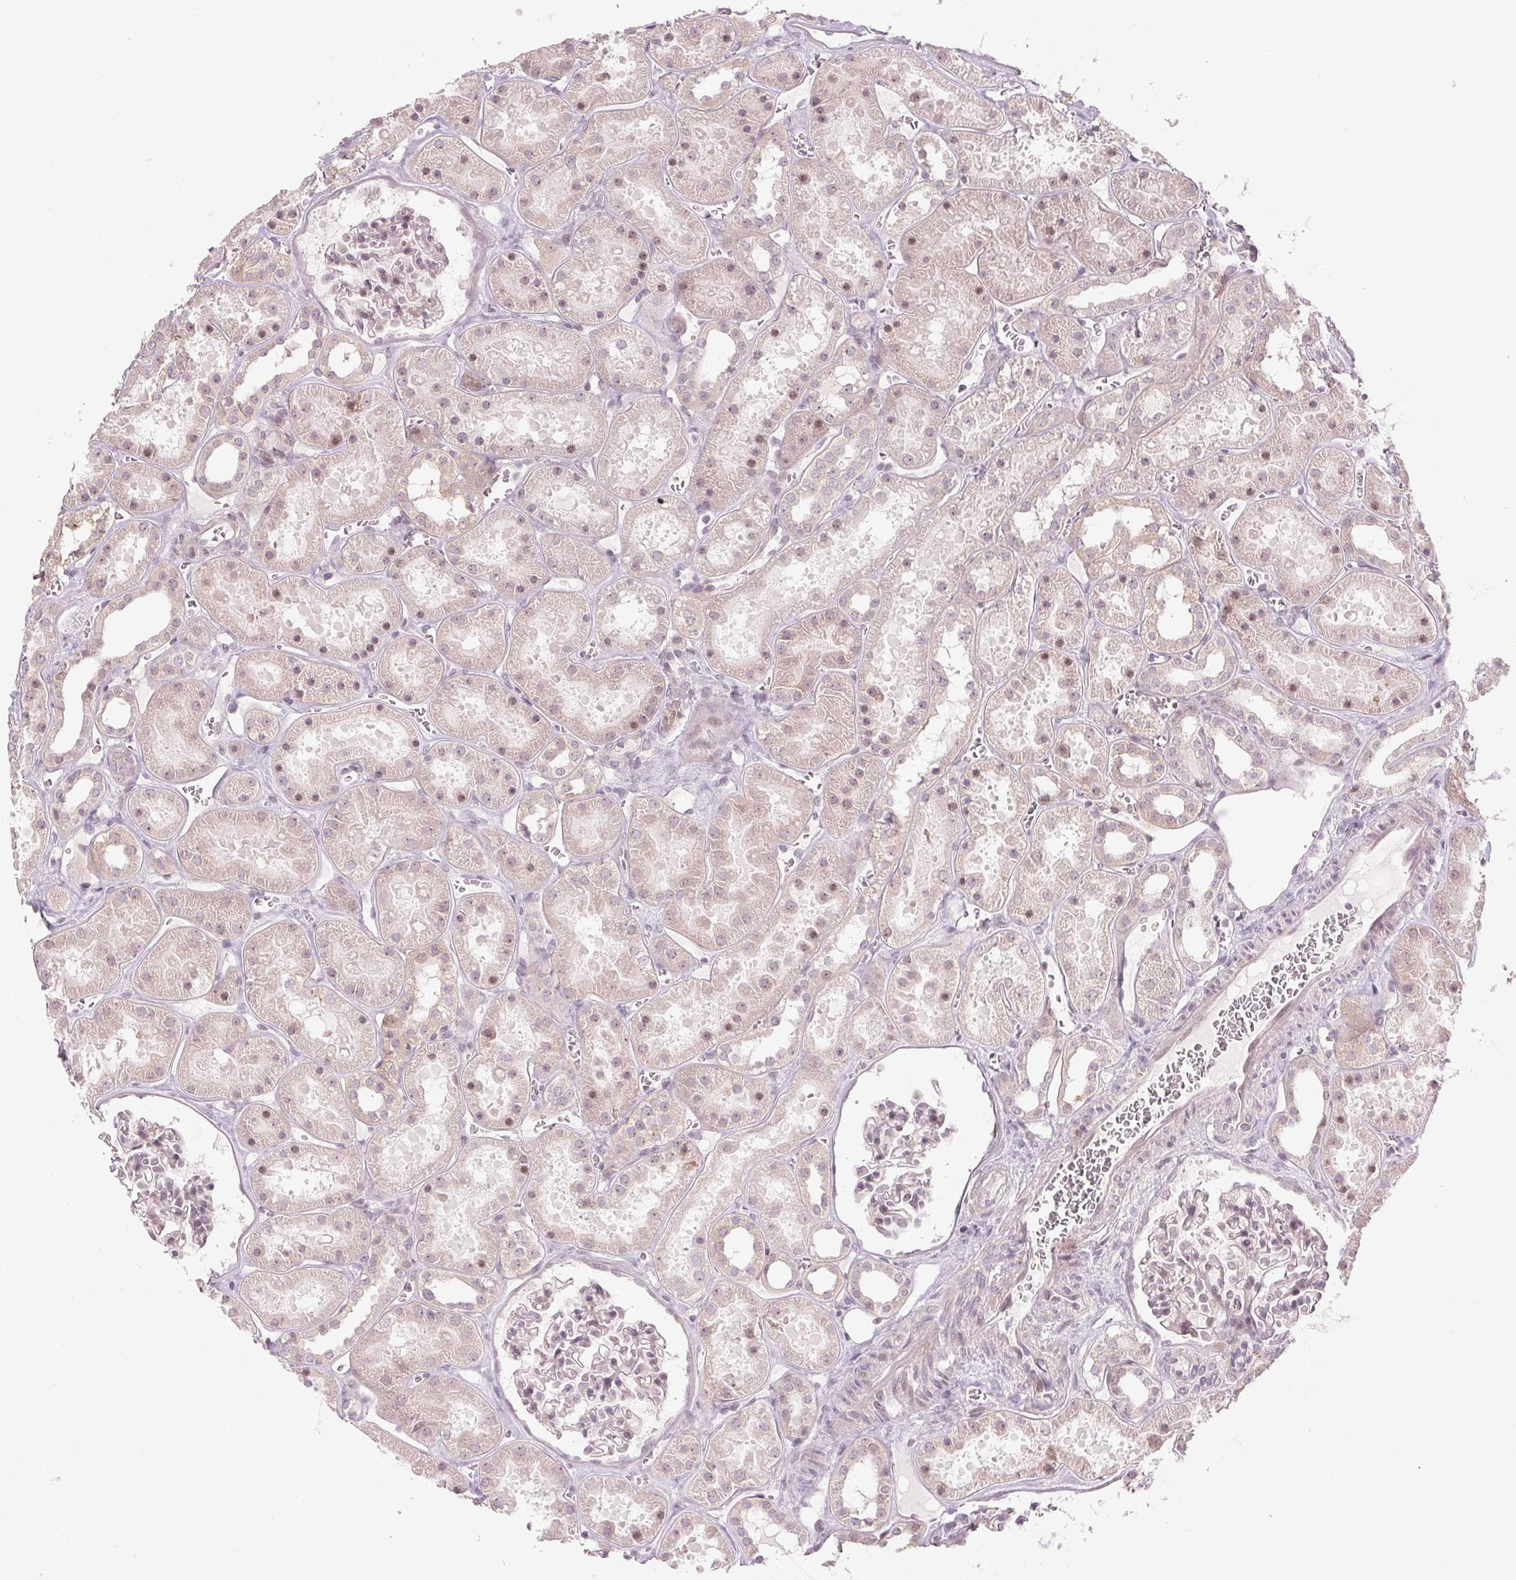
{"staining": {"intensity": "negative", "quantity": "none", "location": "none"}, "tissue": "kidney", "cell_type": "Cells in glomeruli", "image_type": "normal", "snomed": [{"axis": "morphology", "description": "Normal tissue, NOS"}, {"axis": "topography", "description": "Kidney"}], "caption": "Human kidney stained for a protein using IHC demonstrates no expression in cells in glomeruli.", "gene": "TMED6", "patient": {"sex": "female", "age": 41}}